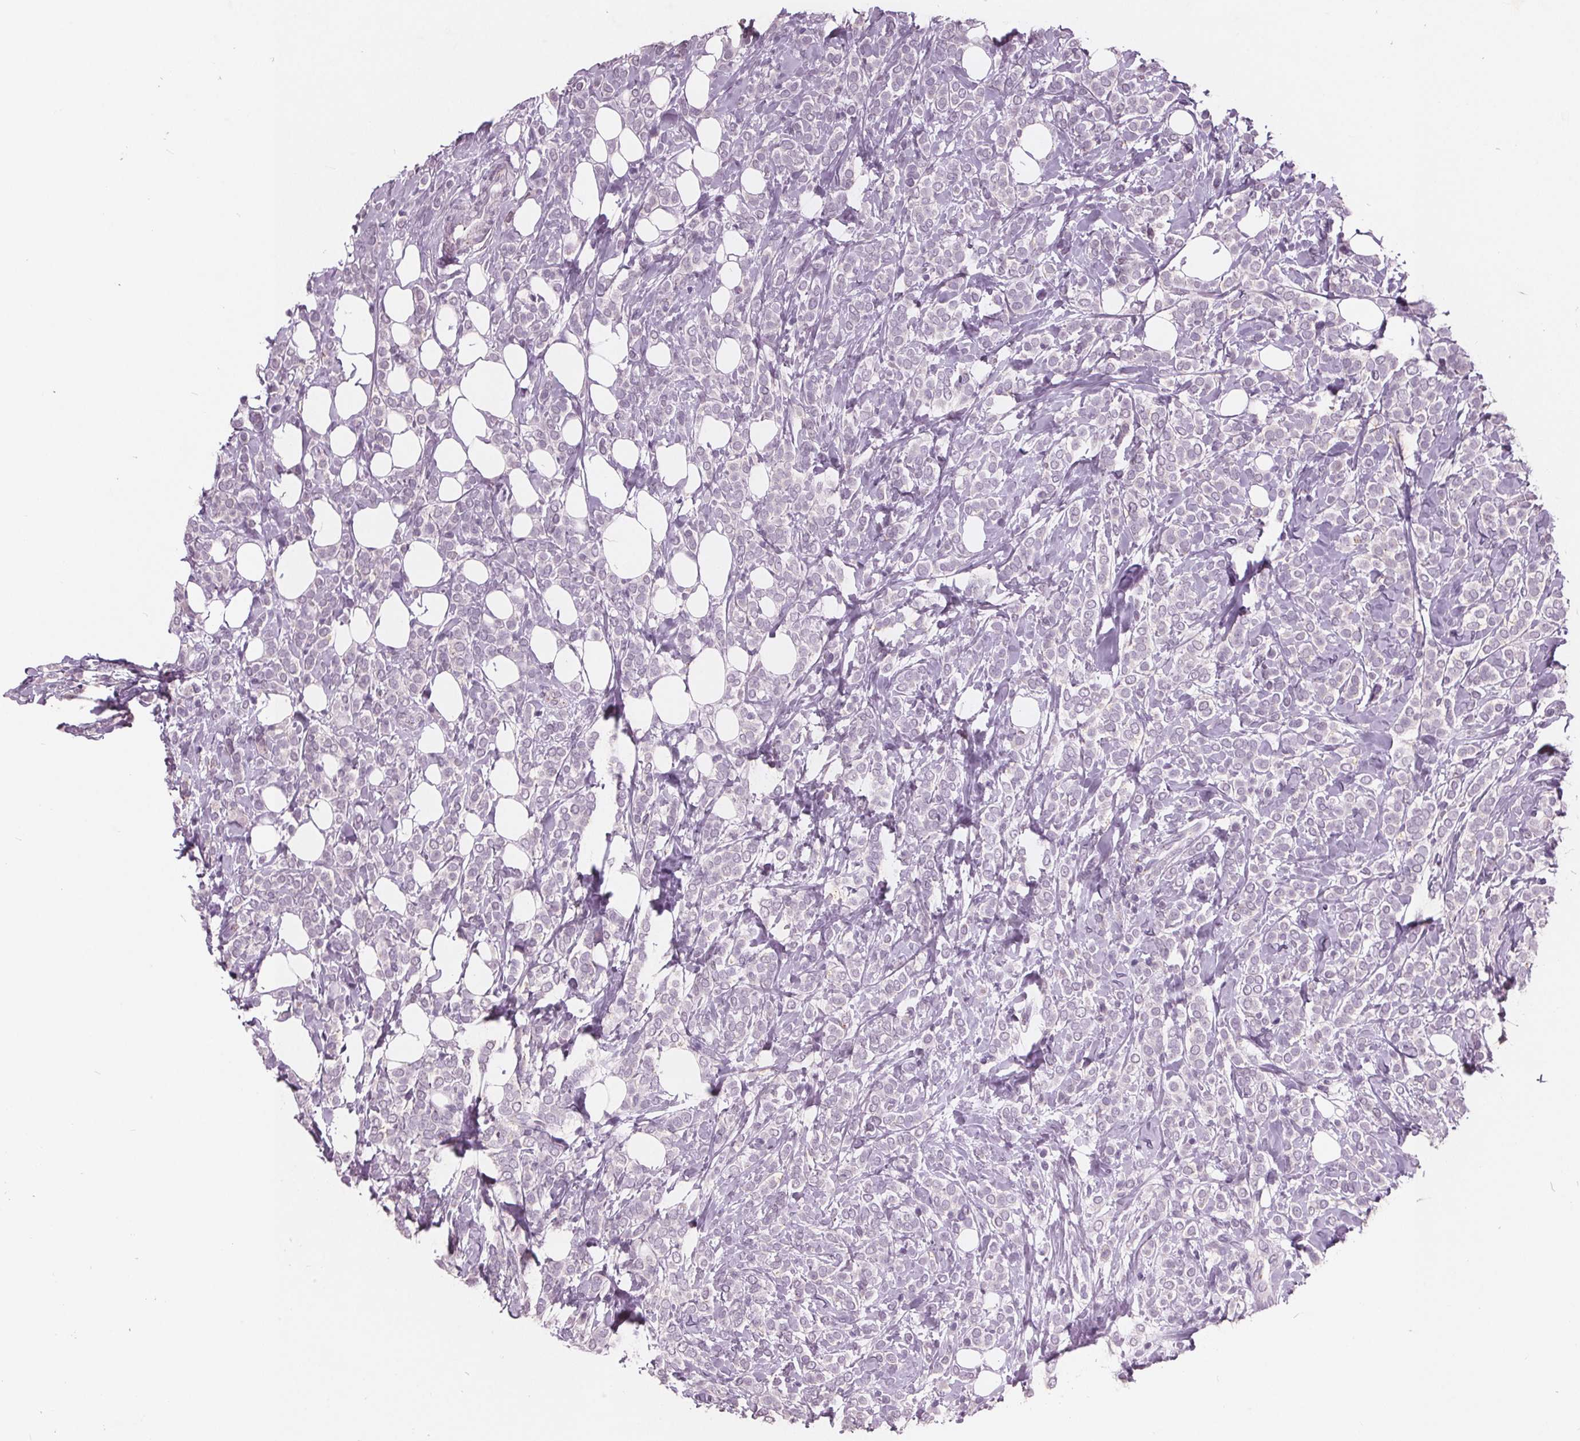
{"staining": {"intensity": "negative", "quantity": "none", "location": "none"}, "tissue": "breast cancer", "cell_type": "Tumor cells", "image_type": "cancer", "snomed": [{"axis": "morphology", "description": "Lobular carcinoma"}, {"axis": "topography", "description": "Breast"}], "caption": "Immunohistochemistry (IHC) image of neoplastic tissue: breast cancer (lobular carcinoma) stained with DAB reveals no significant protein staining in tumor cells.", "gene": "PTPN14", "patient": {"sex": "female", "age": 49}}